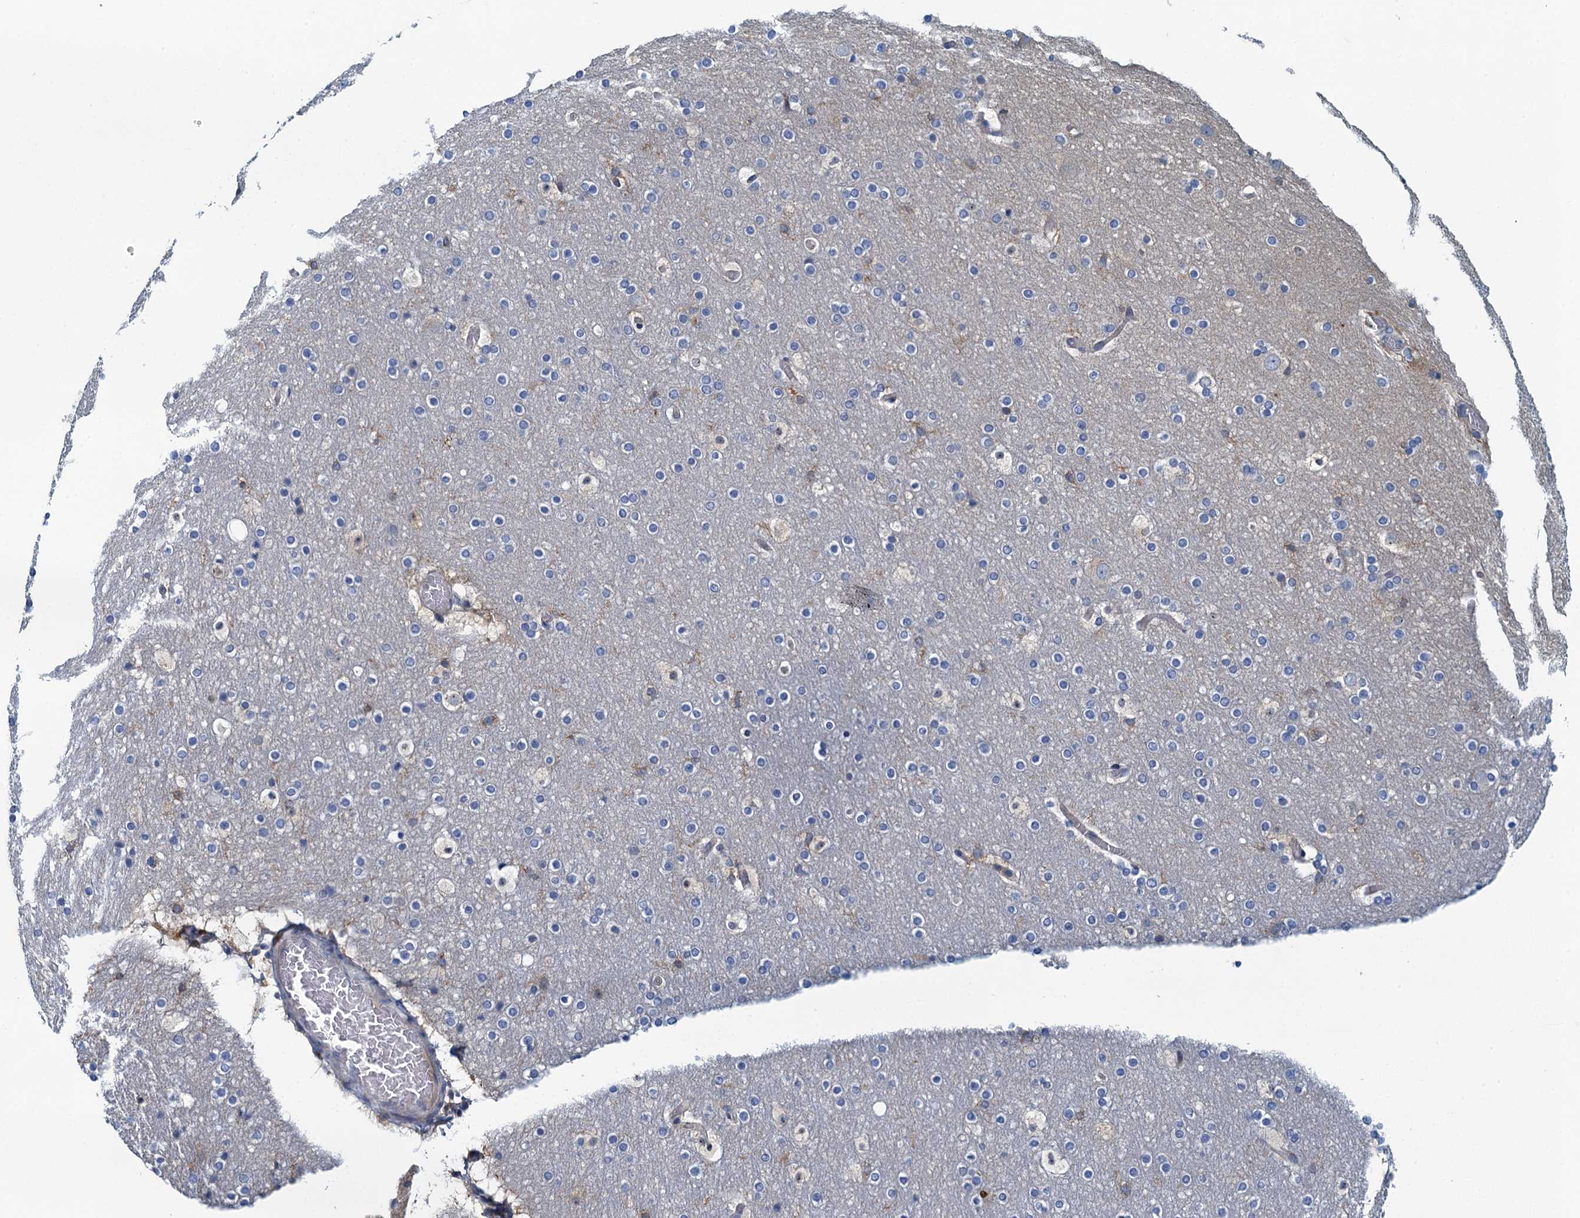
{"staining": {"intensity": "negative", "quantity": "none", "location": "none"}, "tissue": "cerebral cortex", "cell_type": "Endothelial cells", "image_type": "normal", "snomed": [{"axis": "morphology", "description": "Normal tissue, NOS"}, {"axis": "topography", "description": "Cerebral cortex"}], "caption": "This is a micrograph of IHC staining of normal cerebral cortex, which shows no positivity in endothelial cells. (Brightfield microscopy of DAB (3,3'-diaminobenzidine) IHC at high magnification).", "gene": "NCKAP1L", "patient": {"sex": "male", "age": 57}}